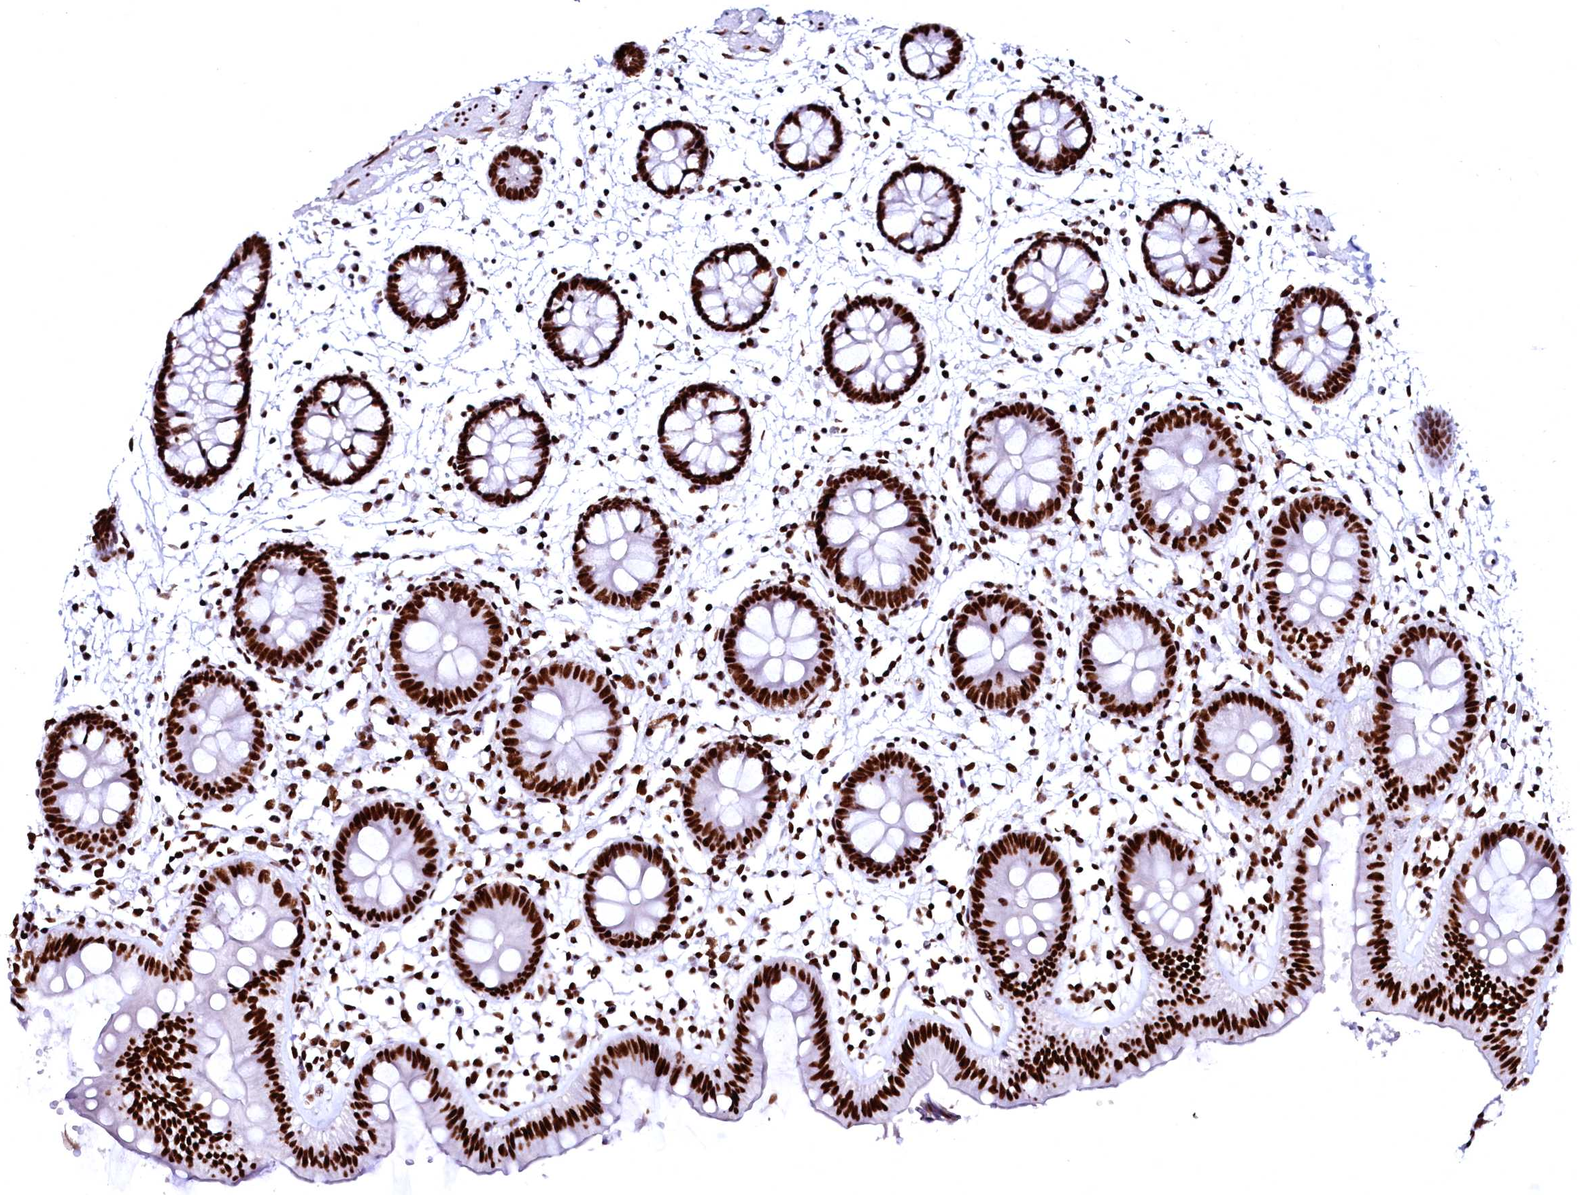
{"staining": {"intensity": "strong", "quantity": ">75%", "location": "nuclear"}, "tissue": "colon", "cell_type": "Endothelial cells", "image_type": "normal", "snomed": [{"axis": "morphology", "description": "Normal tissue, NOS"}, {"axis": "topography", "description": "Colon"}], "caption": "Immunohistochemical staining of benign human colon displays >75% levels of strong nuclear protein staining in about >75% of endothelial cells. The protein of interest is stained brown, and the nuclei are stained in blue (DAB IHC with brightfield microscopy, high magnification).", "gene": "CPSF6", "patient": {"sex": "male", "age": 56}}